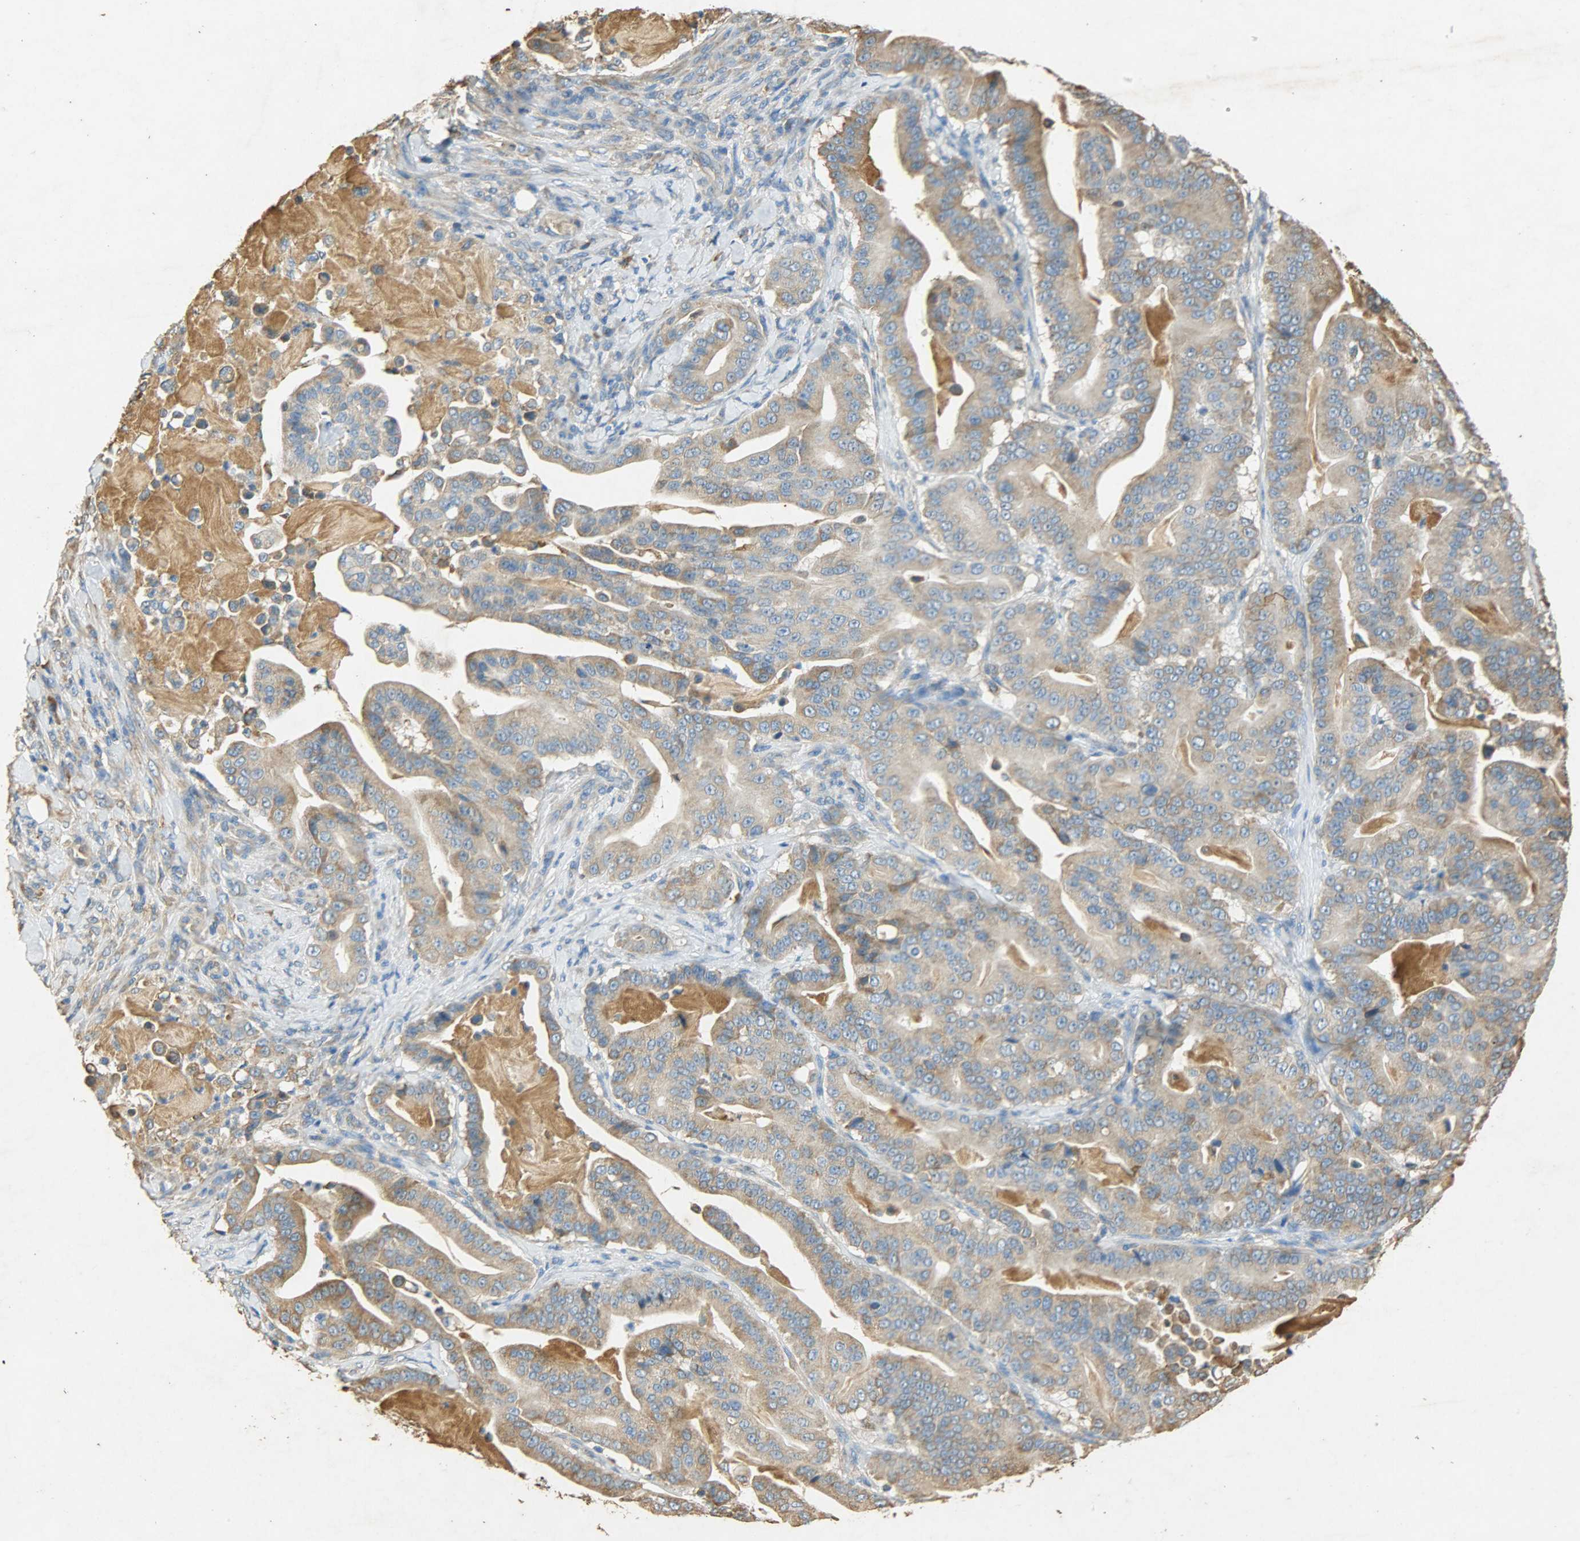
{"staining": {"intensity": "moderate", "quantity": ">75%", "location": "cytoplasmic/membranous"}, "tissue": "pancreatic cancer", "cell_type": "Tumor cells", "image_type": "cancer", "snomed": [{"axis": "morphology", "description": "Adenocarcinoma, NOS"}, {"axis": "topography", "description": "Pancreas"}], "caption": "Immunohistochemical staining of pancreatic cancer reveals medium levels of moderate cytoplasmic/membranous protein staining in about >75% of tumor cells.", "gene": "HSPA5", "patient": {"sex": "male", "age": 63}}